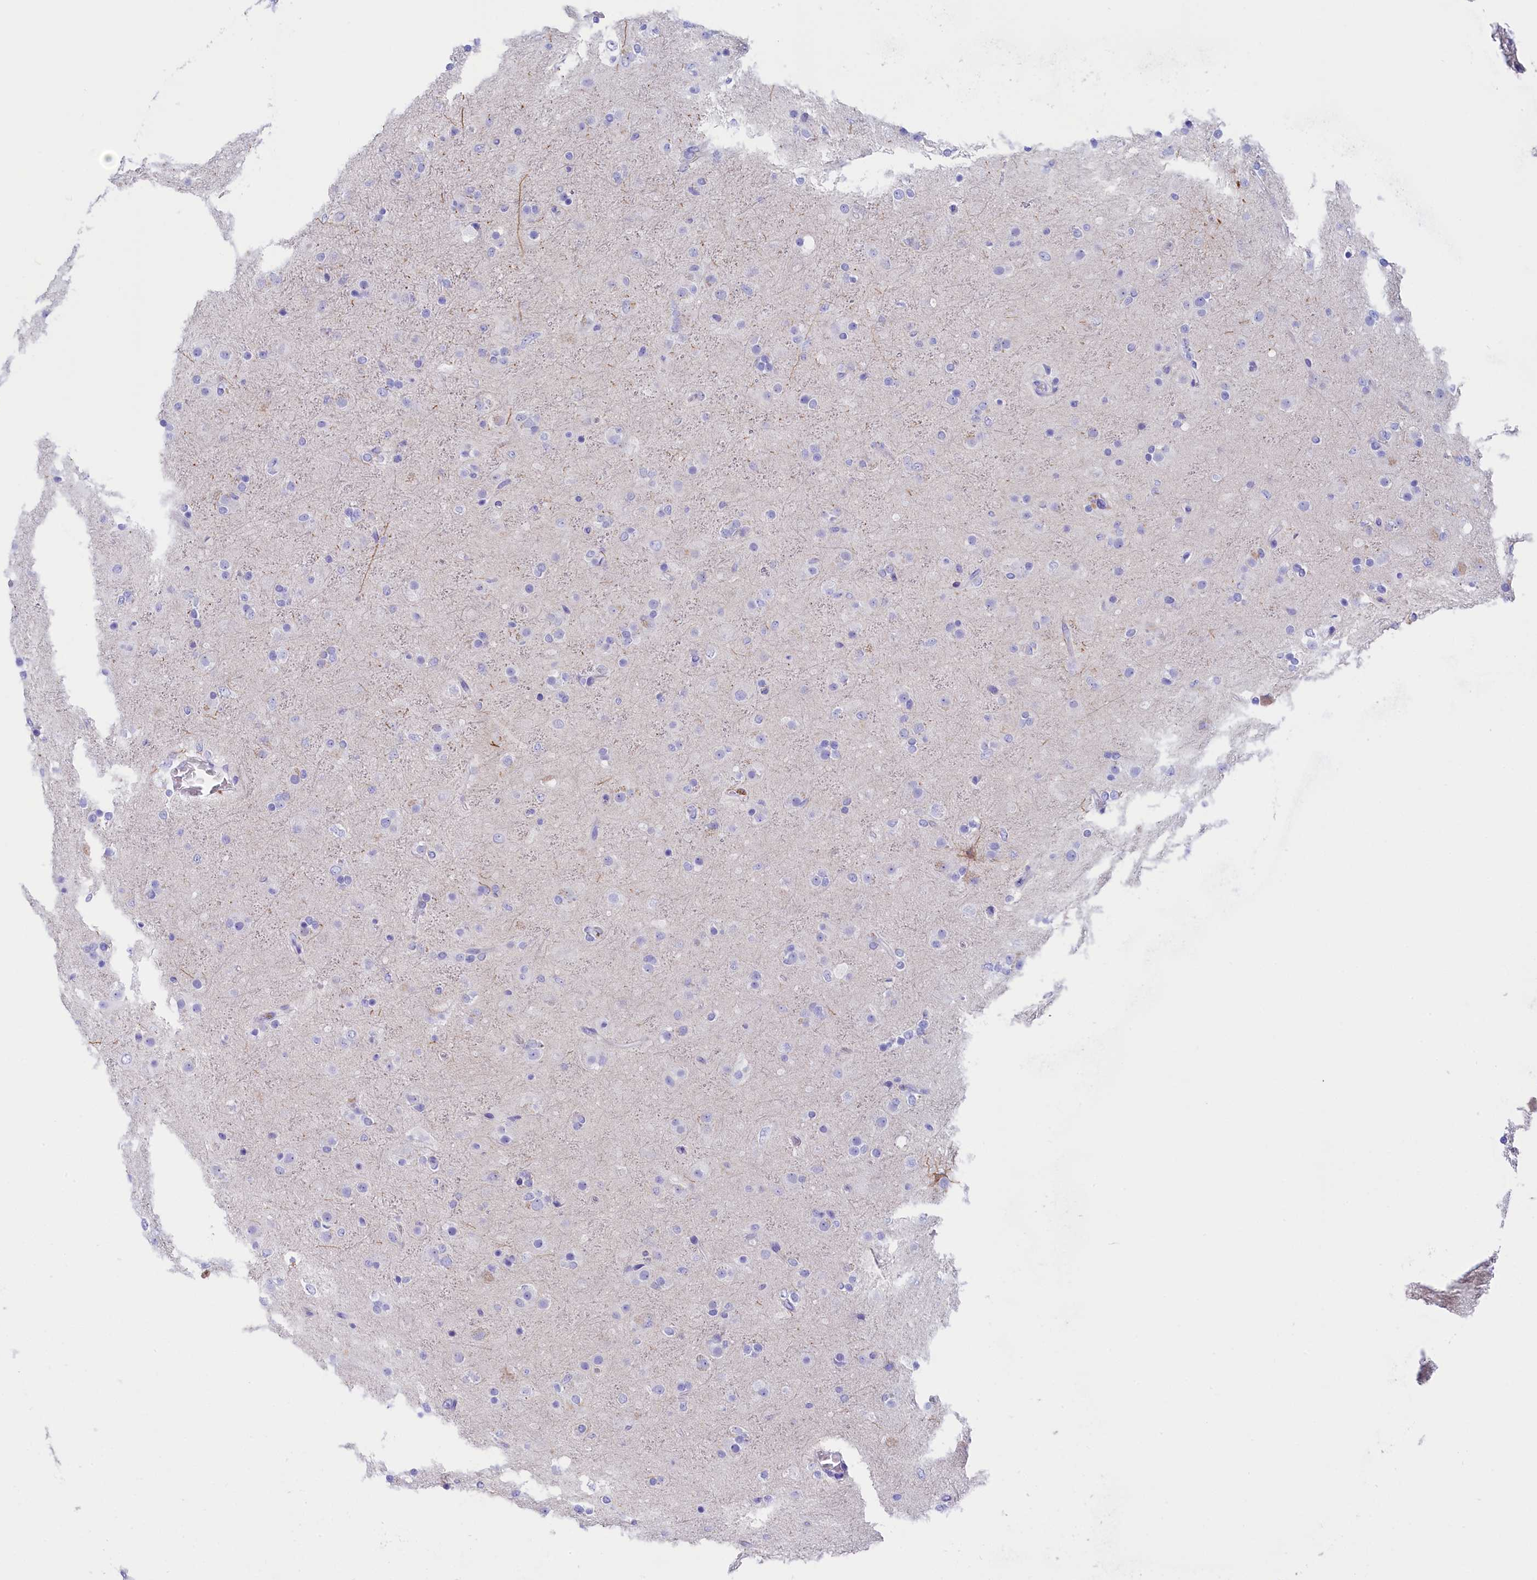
{"staining": {"intensity": "negative", "quantity": "none", "location": "none"}, "tissue": "glioma", "cell_type": "Tumor cells", "image_type": "cancer", "snomed": [{"axis": "morphology", "description": "Glioma, malignant, Low grade"}, {"axis": "topography", "description": "Brain"}], "caption": "Immunohistochemistry (IHC) of malignant low-grade glioma displays no staining in tumor cells. (Stains: DAB (3,3'-diaminobenzidine) immunohistochemistry (IHC) with hematoxylin counter stain, Microscopy: brightfield microscopy at high magnification).", "gene": "SULT2A1", "patient": {"sex": "male", "age": 65}}